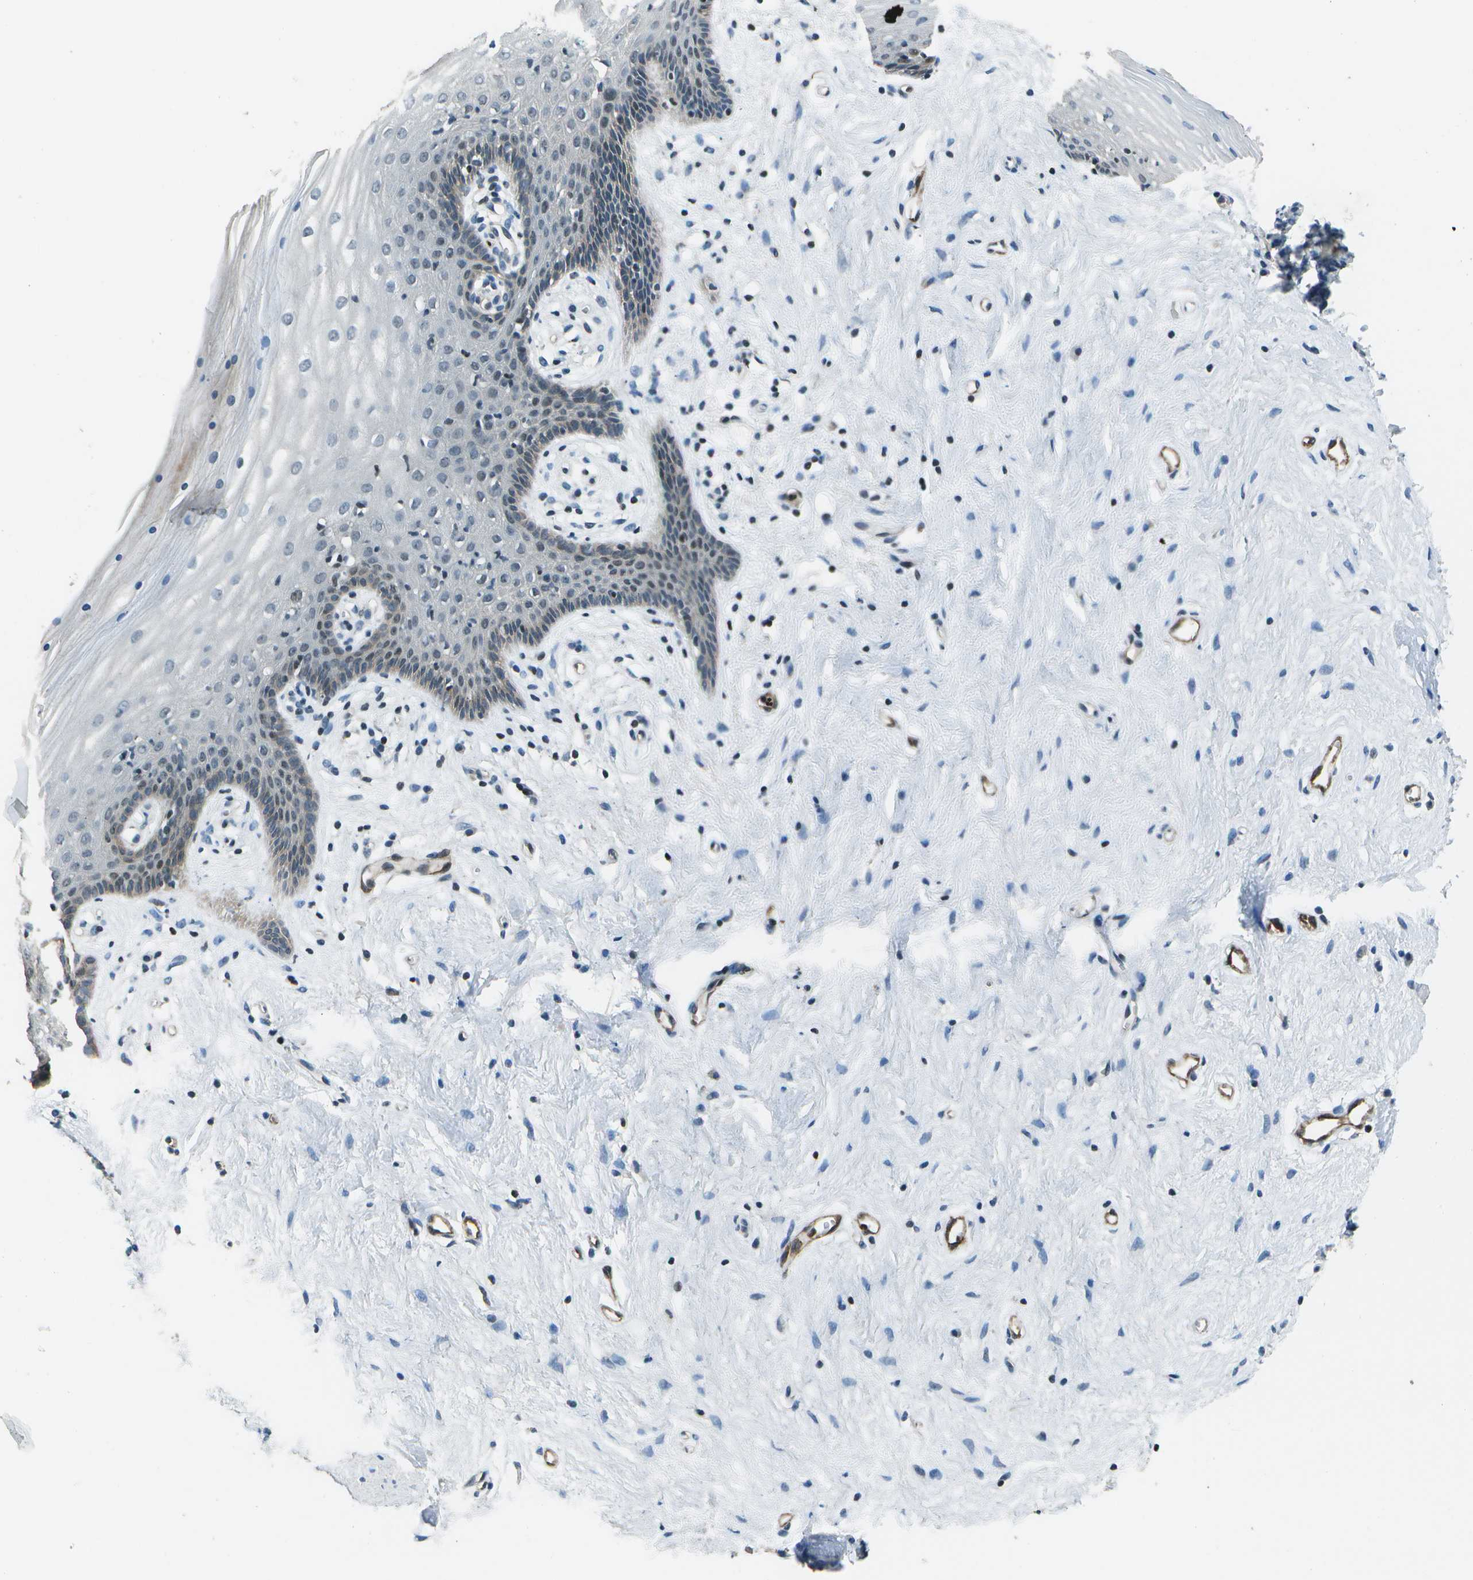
{"staining": {"intensity": "moderate", "quantity": "<25%", "location": "nuclear"}, "tissue": "vagina", "cell_type": "Squamous epithelial cells", "image_type": "normal", "snomed": [{"axis": "morphology", "description": "Normal tissue, NOS"}, {"axis": "topography", "description": "Vagina"}], "caption": "High-power microscopy captured an immunohistochemistry (IHC) image of normal vagina, revealing moderate nuclear positivity in approximately <25% of squamous epithelial cells. The protein of interest is stained brown, and the nuclei are stained in blue (DAB (3,3'-diaminobenzidine) IHC with brightfield microscopy, high magnification).", "gene": "PDLIM1", "patient": {"sex": "female", "age": 44}}